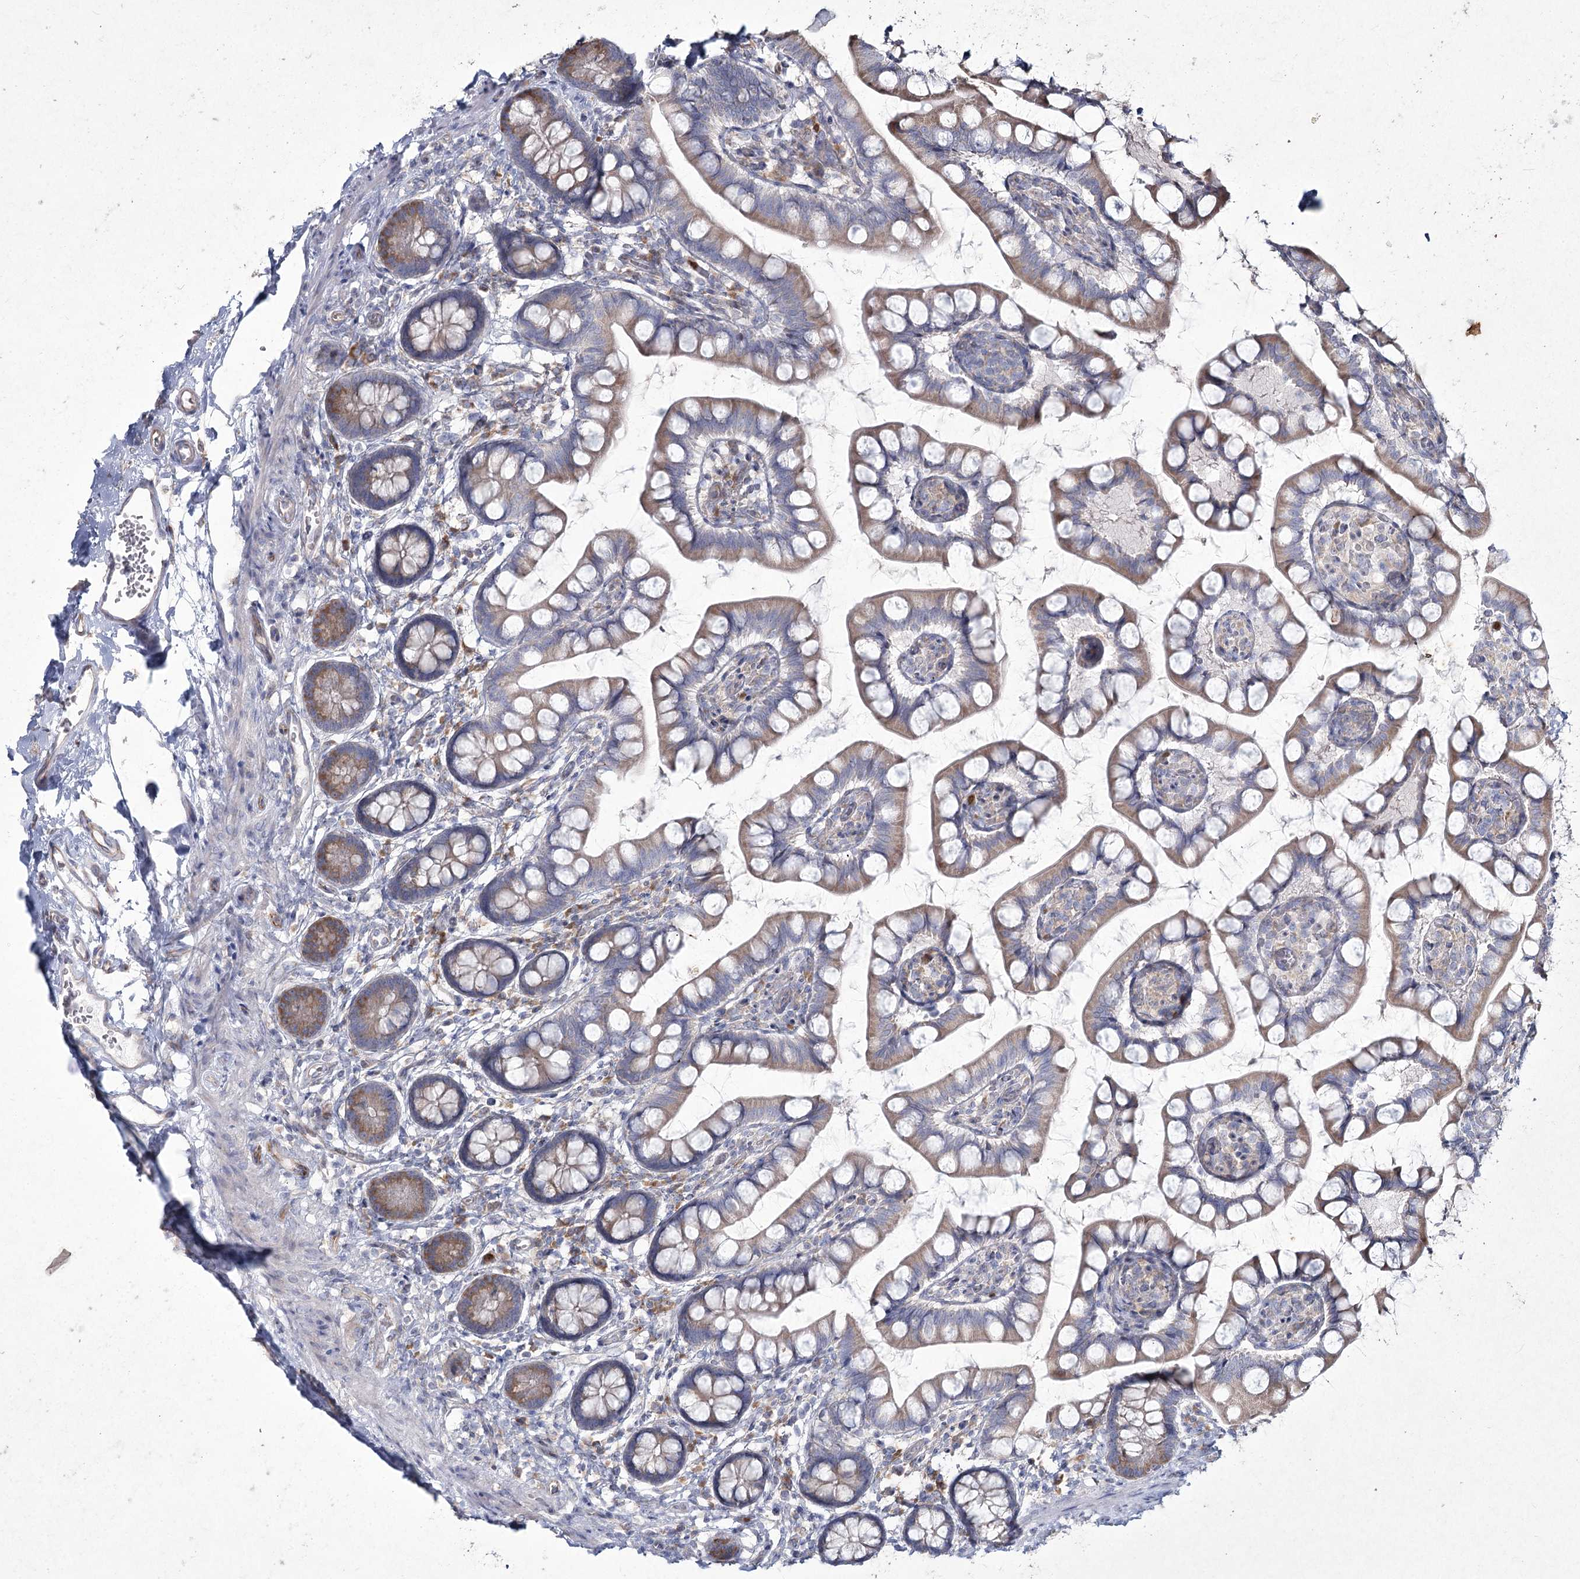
{"staining": {"intensity": "moderate", "quantity": ">75%", "location": "cytoplasmic/membranous"}, "tissue": "small intestine", "cell_type": "Glandular cells", "image_type": "normal", "snomed": [{"axis": "morphology", "description": "Normal tissue, NOS"}, {"axis": "topography", "description": "Small intestine"}], "caption": "Immunohistochemistry of benign human small intestine displays medium levels of moderate cytoplasmic/membranous staining in about >75% of glandular cells.", "gene": "NIPAL4", "patient": {"sex": "male", "age": 52}}